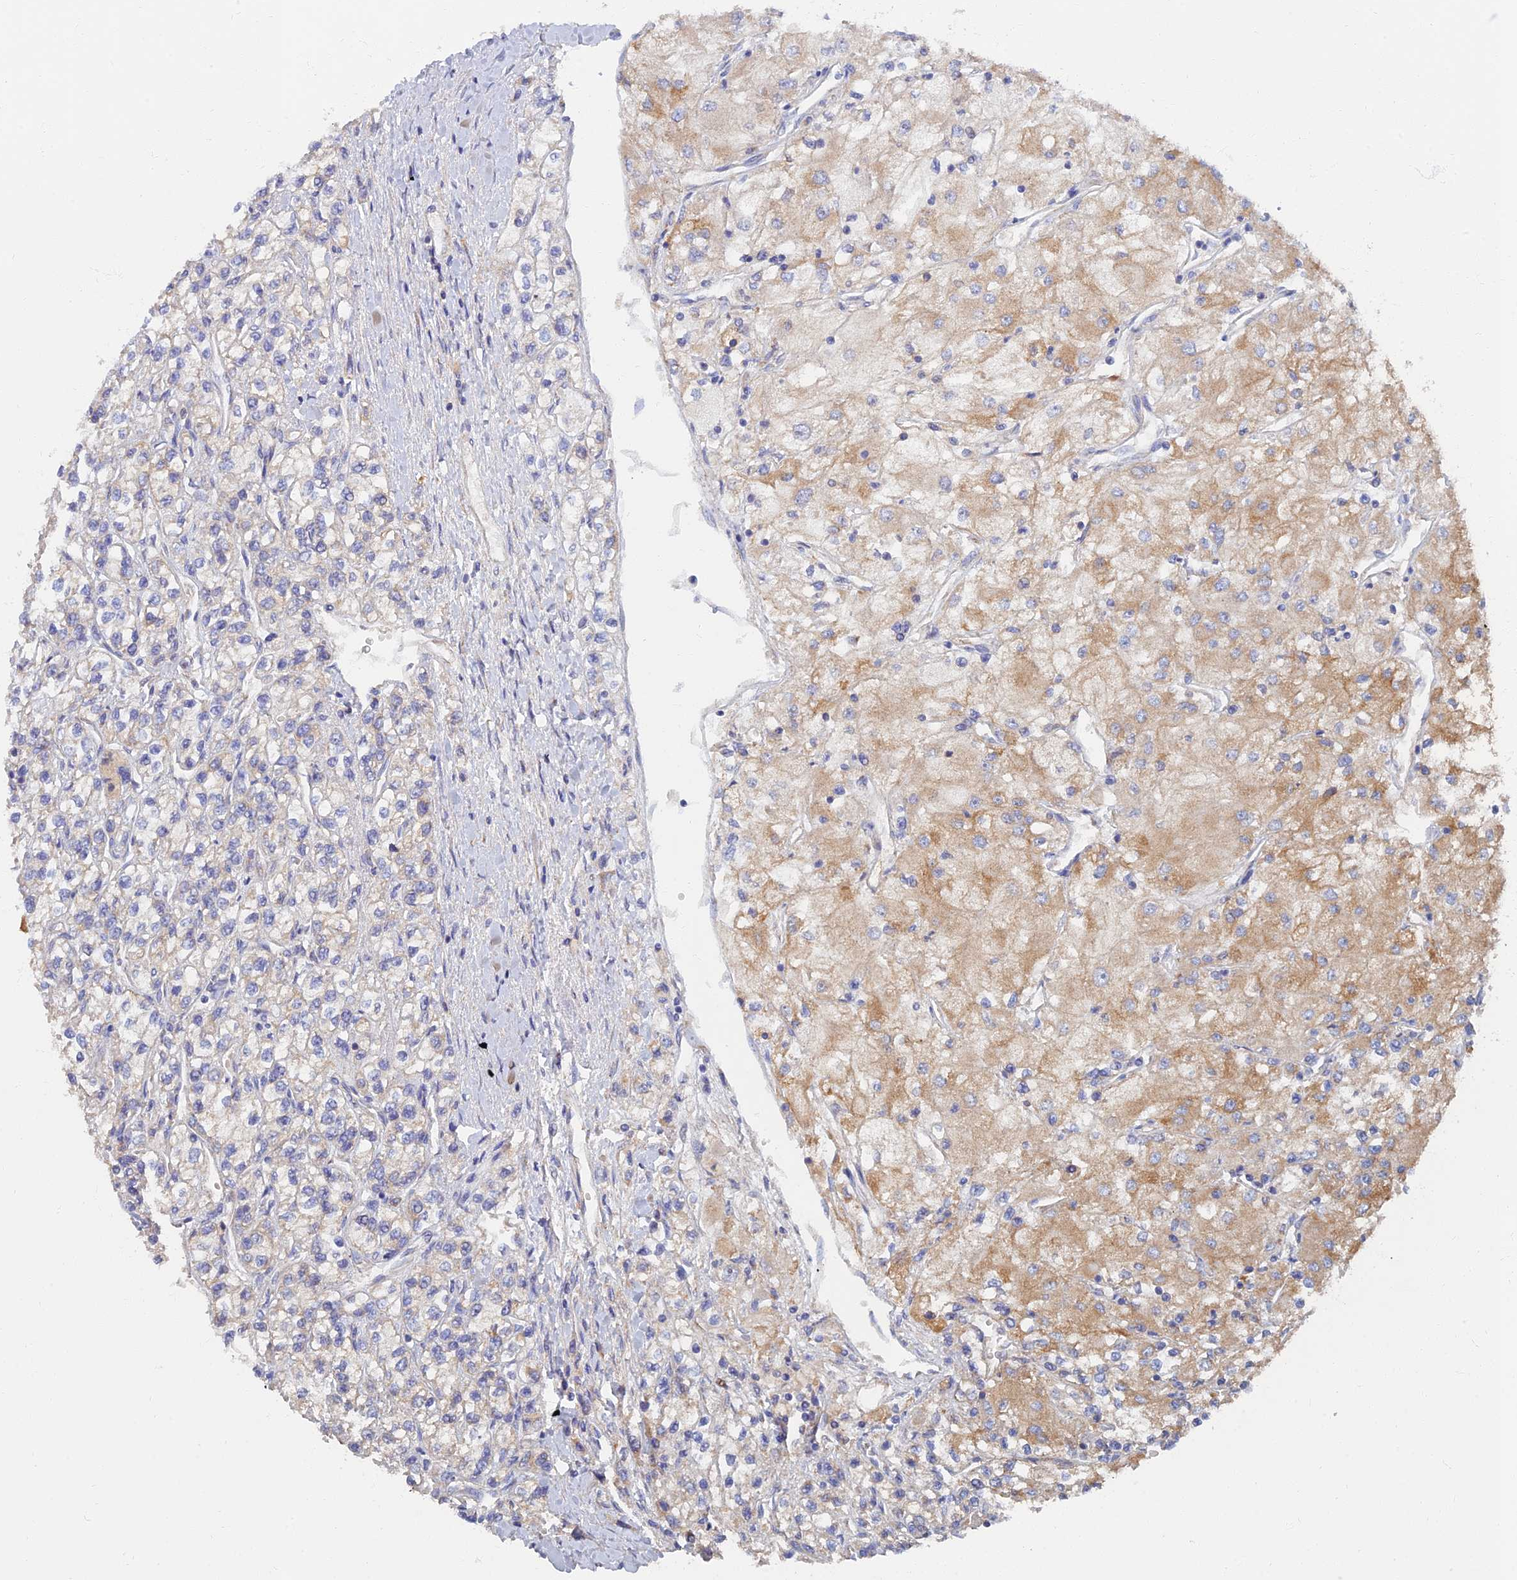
{"staining": {"intensity": "moderate", "quantity": "<25%", "location": "cytoplasmic/membranous"}, "tissue": "renal cancer", "cell_type": "Tumor cells", "image_type": "cancer", "snomed": [{"axis": "morphology", "description": "Adenocarcinoma, NOS"}, {"axis": "topography", "description": "Kidney"}], "caption": "Tumor cells demonstrate low levels of moderate cytoplasmic/membranous staining in approximately <25% of cells in renal cancer (adenocarcinoma).", "gene": "TMEM44", "patient": {"sex": "male", "age": 80}}